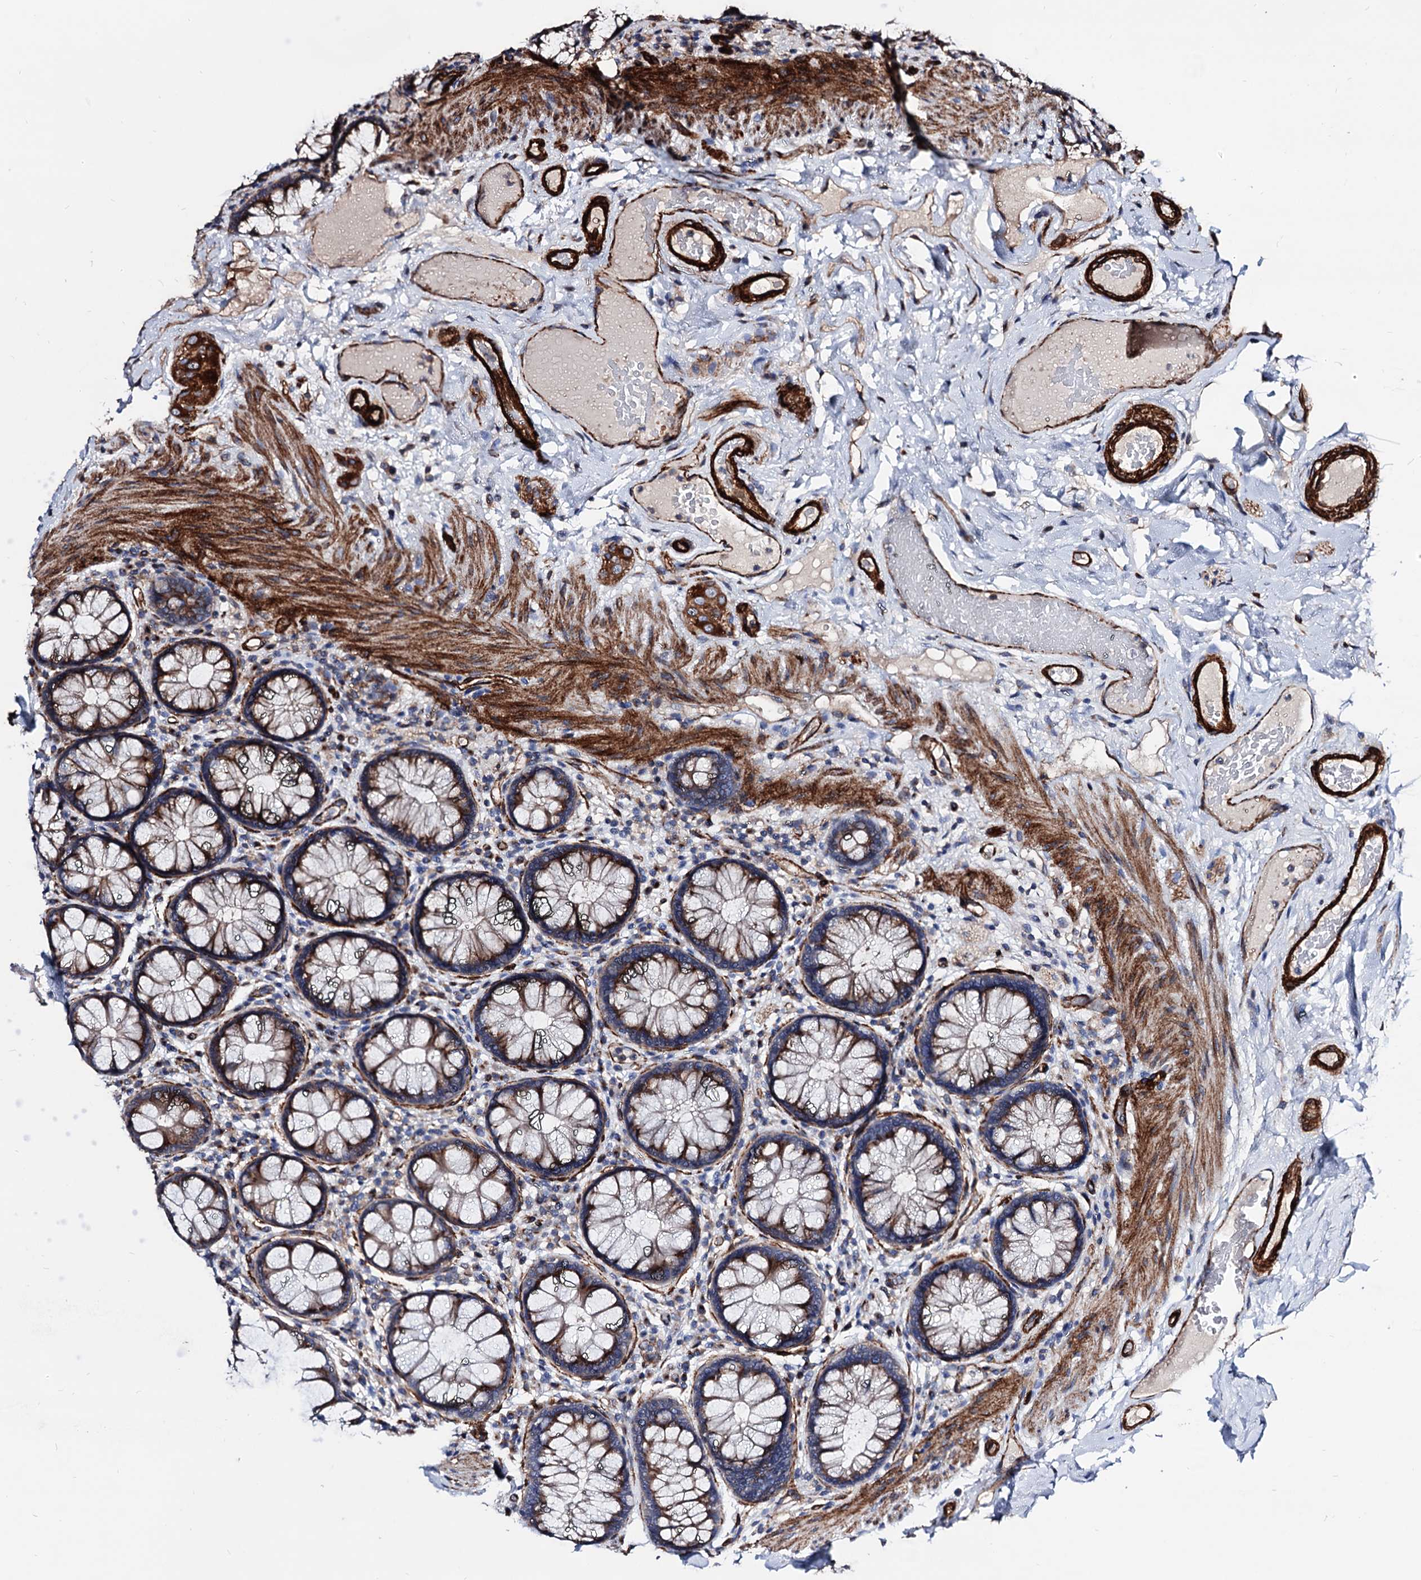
{"staining": {"intensity": "moderate", "quantity": ">75%", "location": "cytoplasmic/membranous"}, "tissue": "rectum", "cell_type": "Glandular cells", "image_type": "normal", "snomed": [{"axis": "morphology", "description": "Normal tissue, NOS"}, {"axis": "topography", "description": "Rectum"}], "caption": "Immunohistochemical staining of normal human rectum displays medium levels of moderate cytoplasmic/membranous expression in about >75% of glandular cells. (IHC, brightfield microscopy, high magnification).", "gene": "WDR11", "patient": {"sex": "male", "age": 83}}